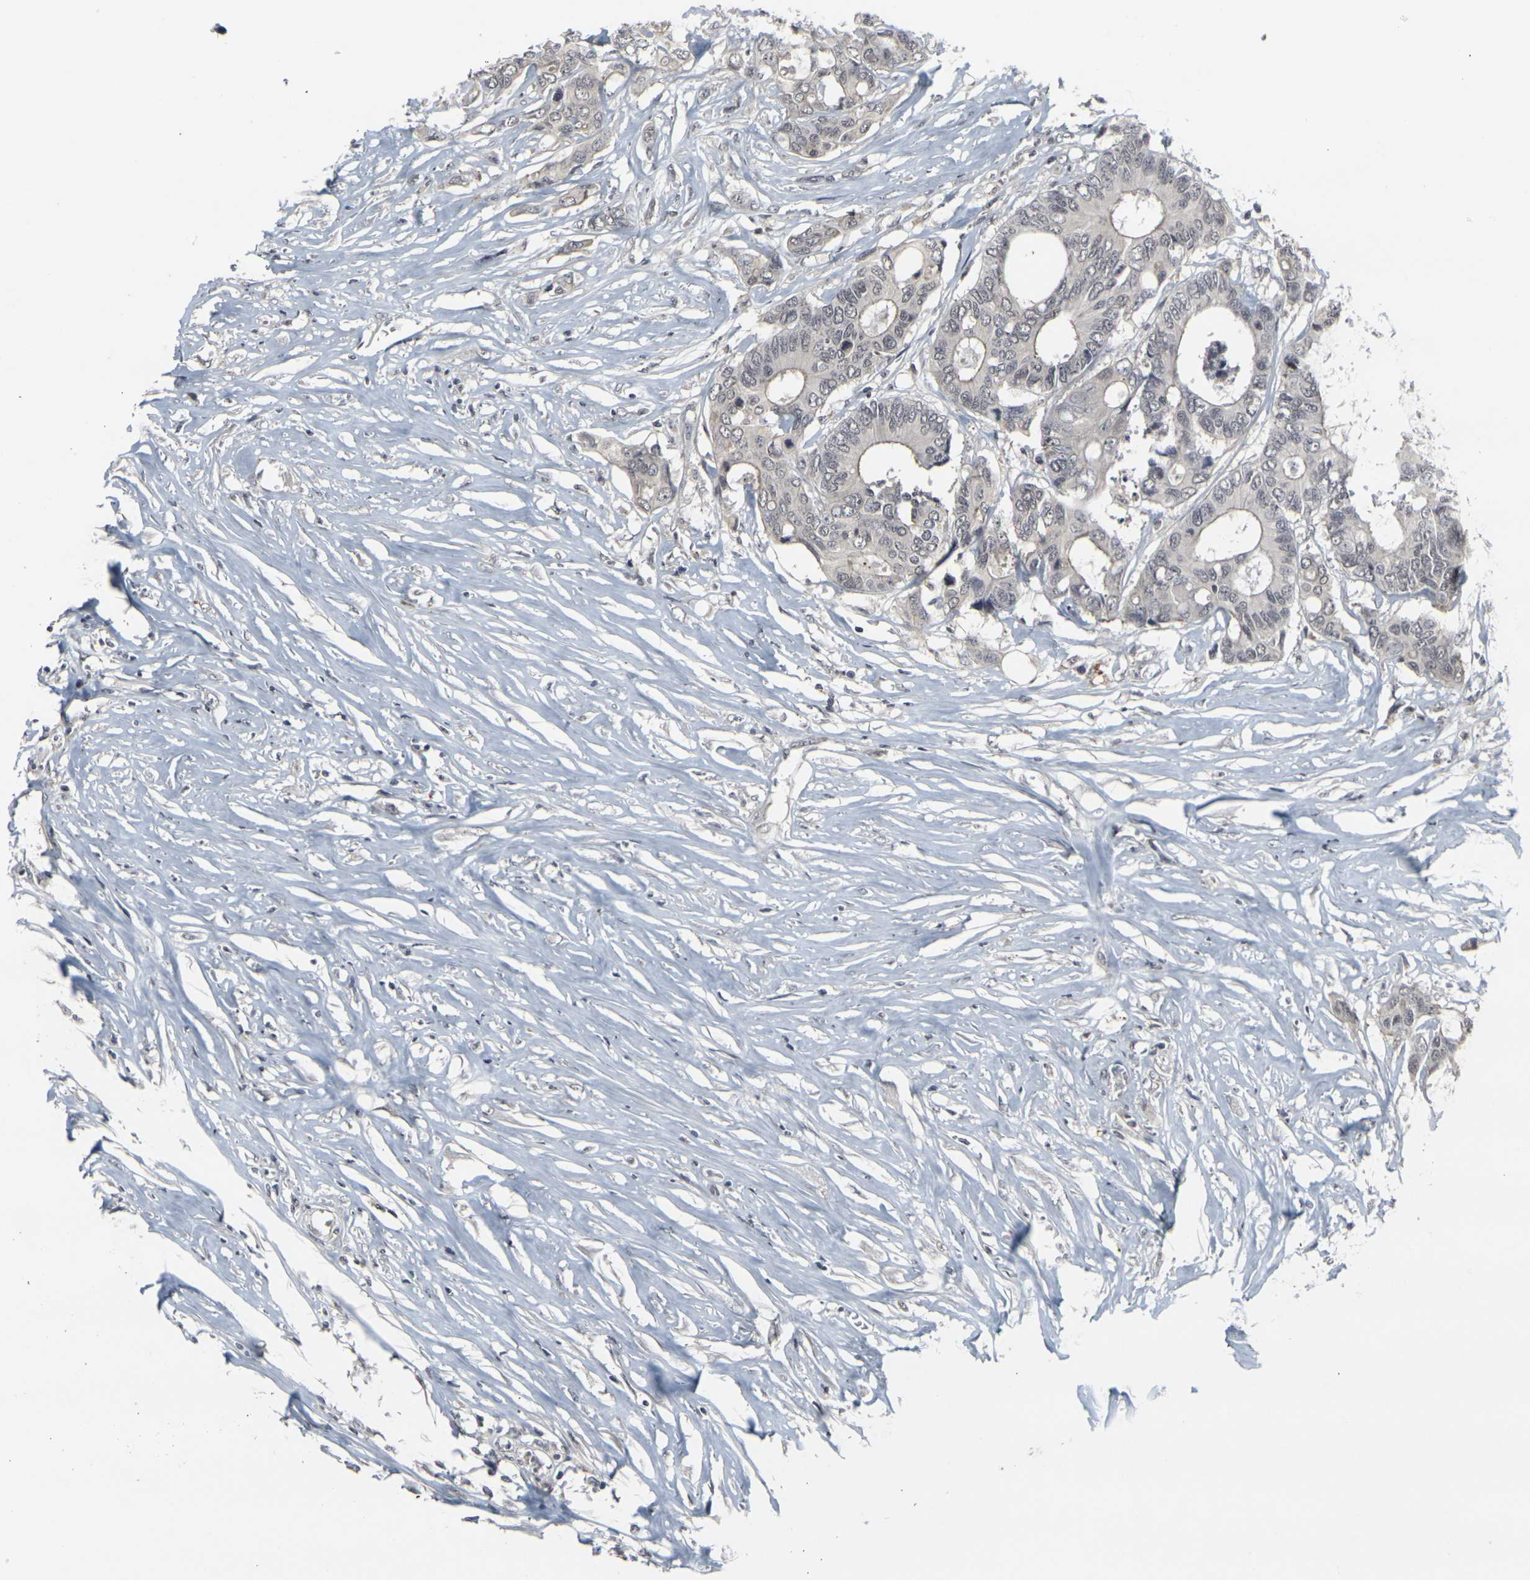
{"staining": {"intensity": "negative", "quantity": "none", "location": "none"}, "tissue": "colorectal cancer", "cell_type": "Tumor cells", "image_type": "cancer", "snomed": [{"axis": "morphology", "description": "Adenocarcinoma, NOS"}, {"axis": "topography", "description": "Rectum"}], "caption": "Colorectal cancer (adenocarcinoma) was stained to show a protein in brown. There is no significant positivity in tumor cells. The staining was performed using DAB (3,3'-diaminobenzidine) to visualize the protein expression in brown, while the nuclei were stained in blue with hematoxylin (Magnification: 20x).", "gene": "GPR19", "patient": {"sex": "male", "age": 55}}